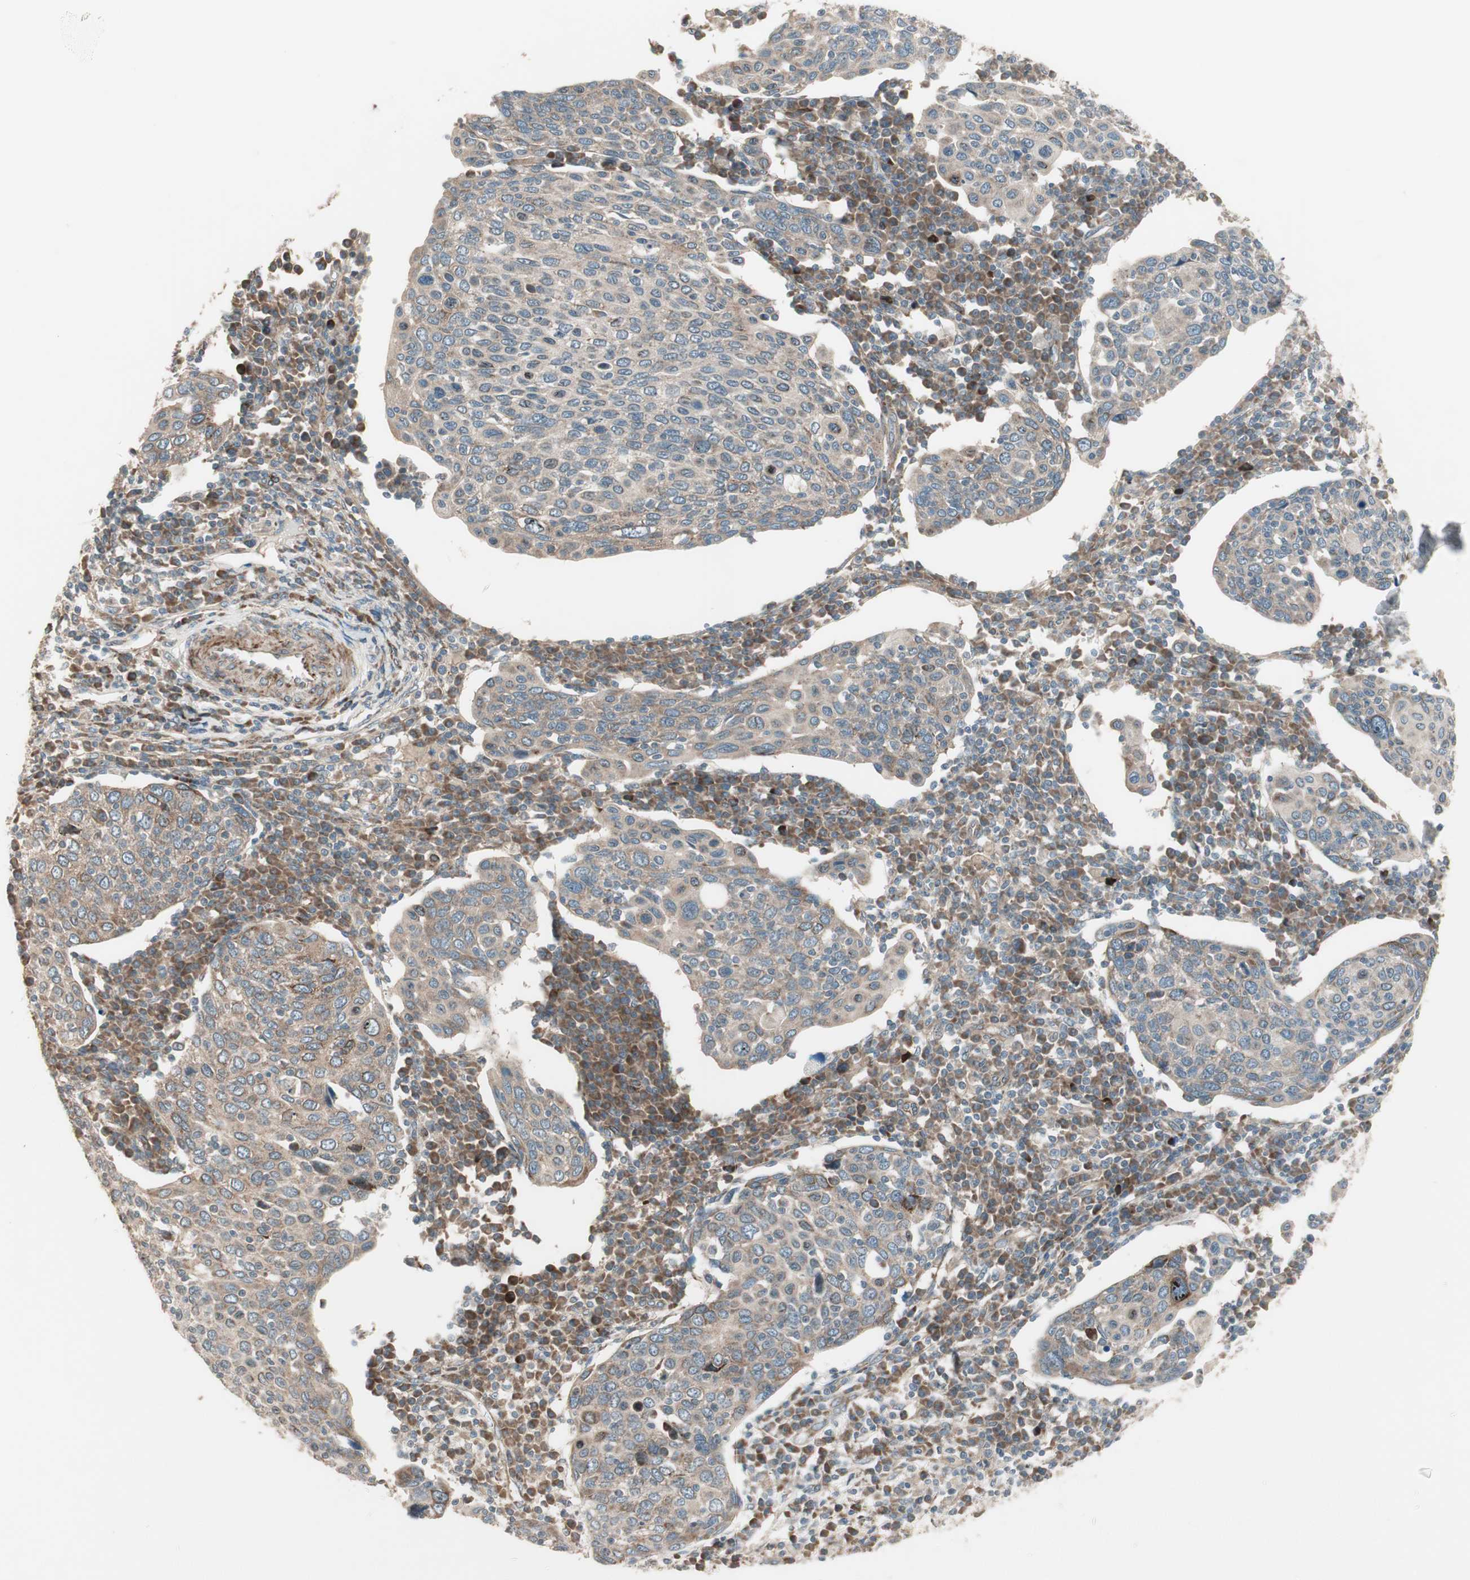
{"staining": {"intensity": "weak", "quantity": ">75%", "location": "cytoplasmic/membranous"}, "tissue": "cervical cancer", "cell_type": "Tumor cells", "image_type": "cancer", "snomed": [{"axis": "morphology", "description": "Squamous cell carcinoma, NOS"}, {"axis": "topography", "description": "Cervix"}], "caption": "Immunohistochemistry image of neoplastic tissue: human cervical cancer stained using immunohistochemistry shows low levels of weak protein expression localized specifically in the cytoplasmic/membranous of tumor cells, appearing as a cytoplasmic/membranous brown color.", "gene": "PPP2R5E", "patient": {"sex": "female", "age": 40}}